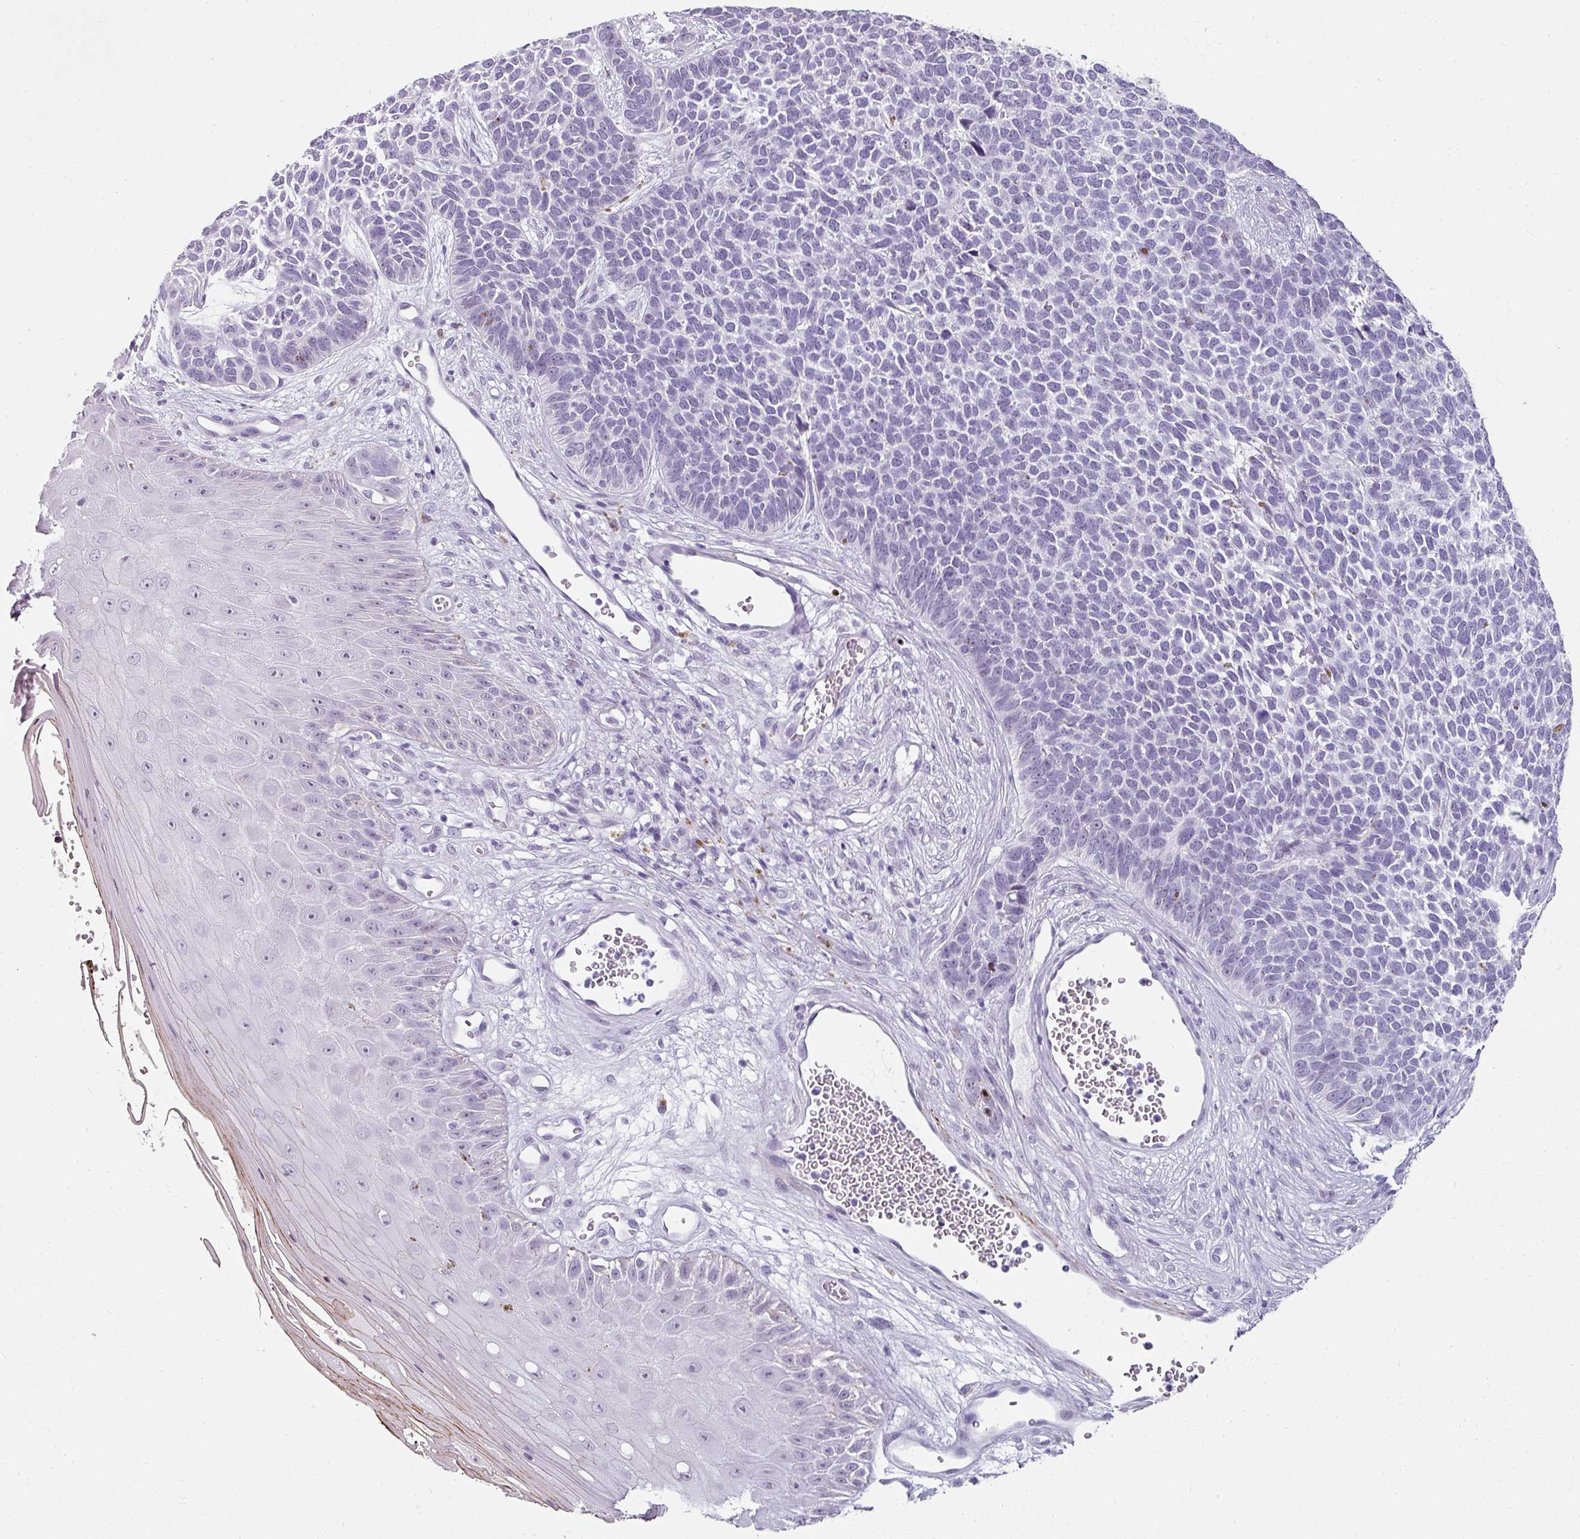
{"staining": {"intensity": "negative", "quantity": "none", "location": "none"}, "tissue": "skin cancer", "cell_type": "Tumor cells", "image_type": "cancer", "snomed": [{"axis": "morphology", "description": "Basal cell carcinoma"}, {"axis": "topography", "description": "Skin"}], "caption": "Immunohistochemistry of human skin cancer demonstrates no expression in tumor cells. (Stains: DAB (3,3'-diaminobenzidine) IHC with hematoxylin counter stain, Microscopy: brightfield microscopy at high magnification).", "gene": "TRA2A", "patient": {"sex": "female", "age": 84}}